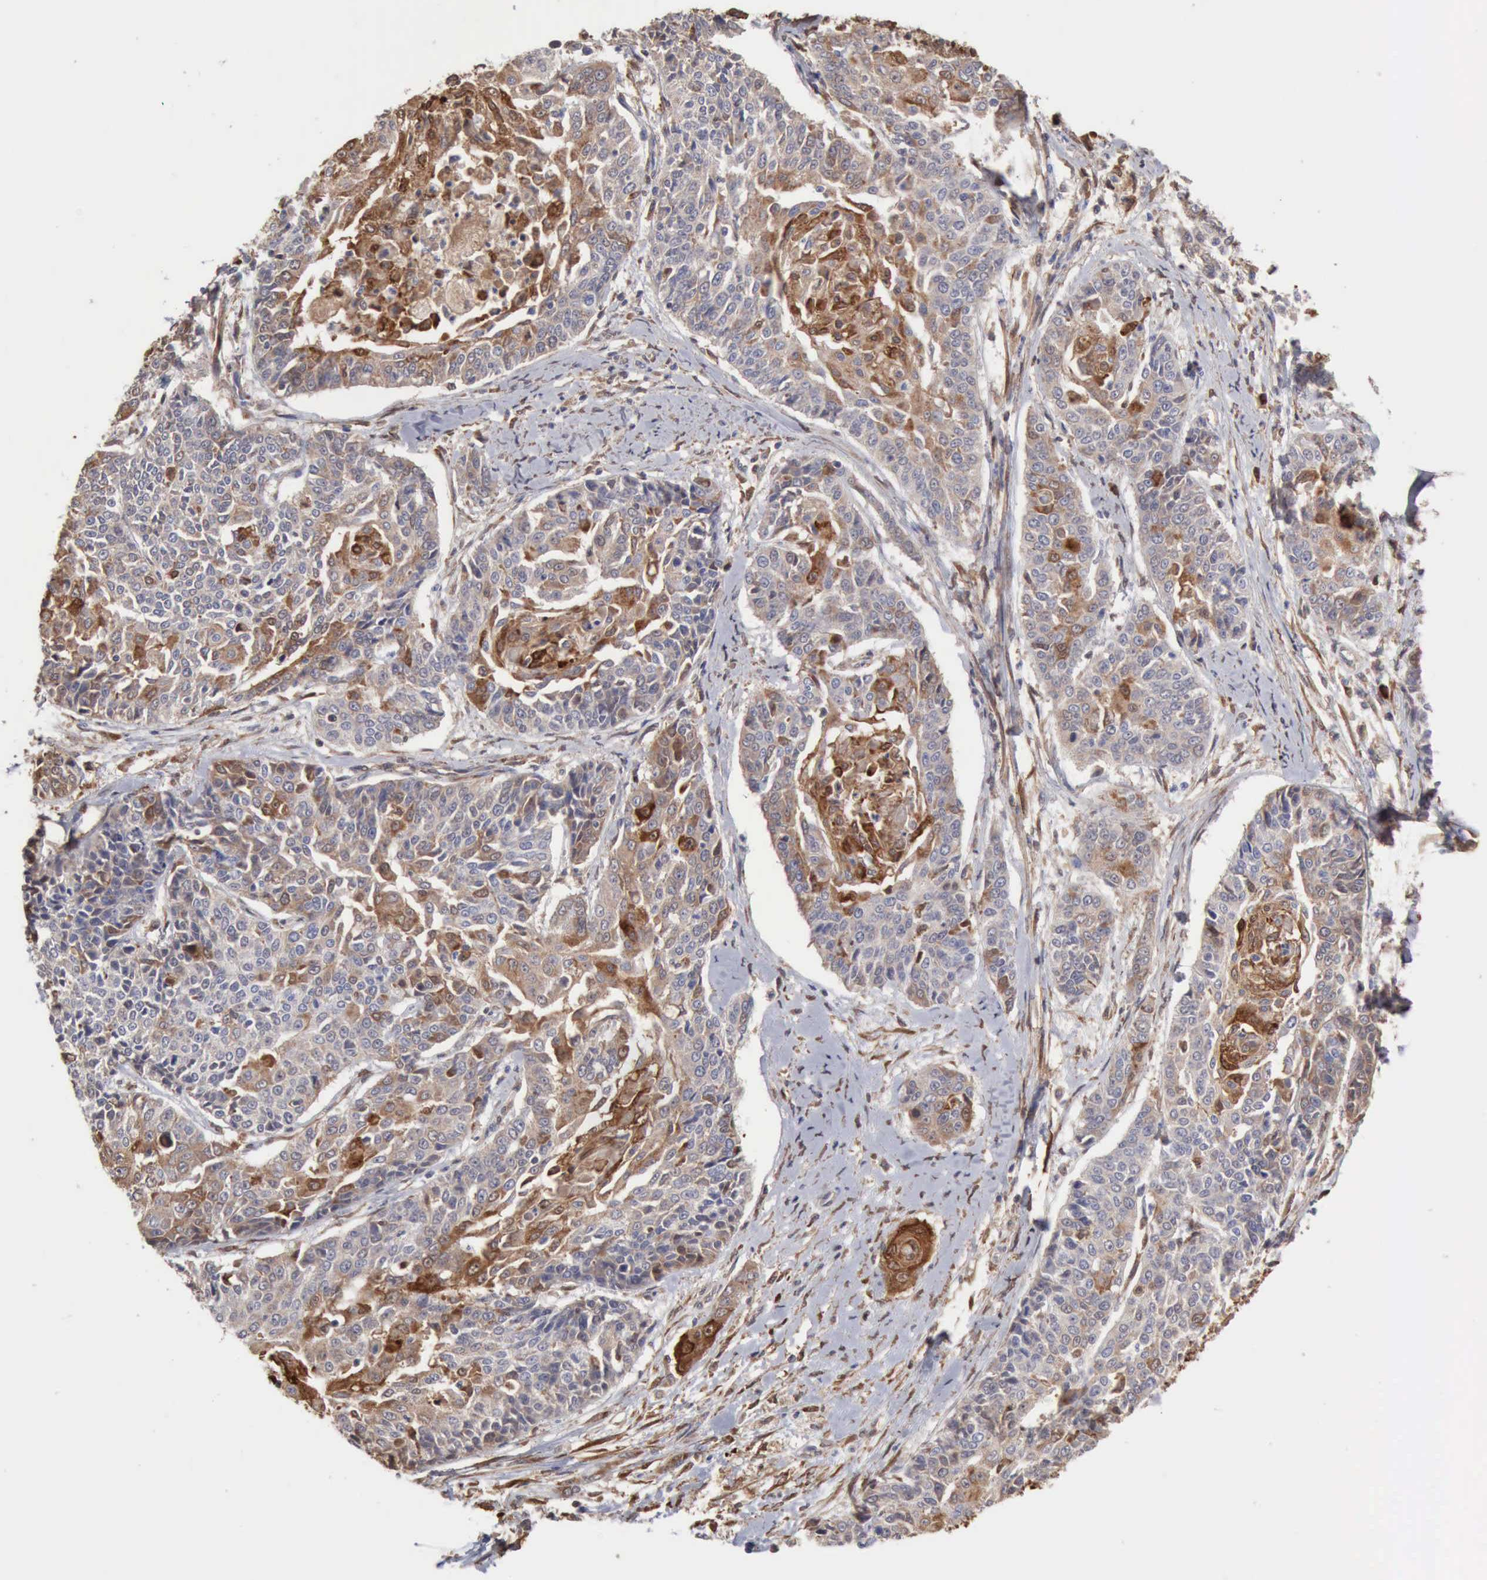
{"staining": {"intensity": "strong", "quantity": ">75%", "location": "cytoplasmic/membranous"}, "tissue": "cervical cancer", "cell_type": "Tumor cells", "image_type": "cancer", "snomed": [{"axis": "morphology", "description": "Squamous cell carcinoma, NOS"}, {"axis": "topography", "description": "Cervix"}], "caption": "Protein staining of squamous cell carcinoma (cervical) tissue displays strong cytoplasmic/membranous expression in about >75% of tumor cells.", "gene": "APOL2", "patient": {"sex": "female", "age": 64}}